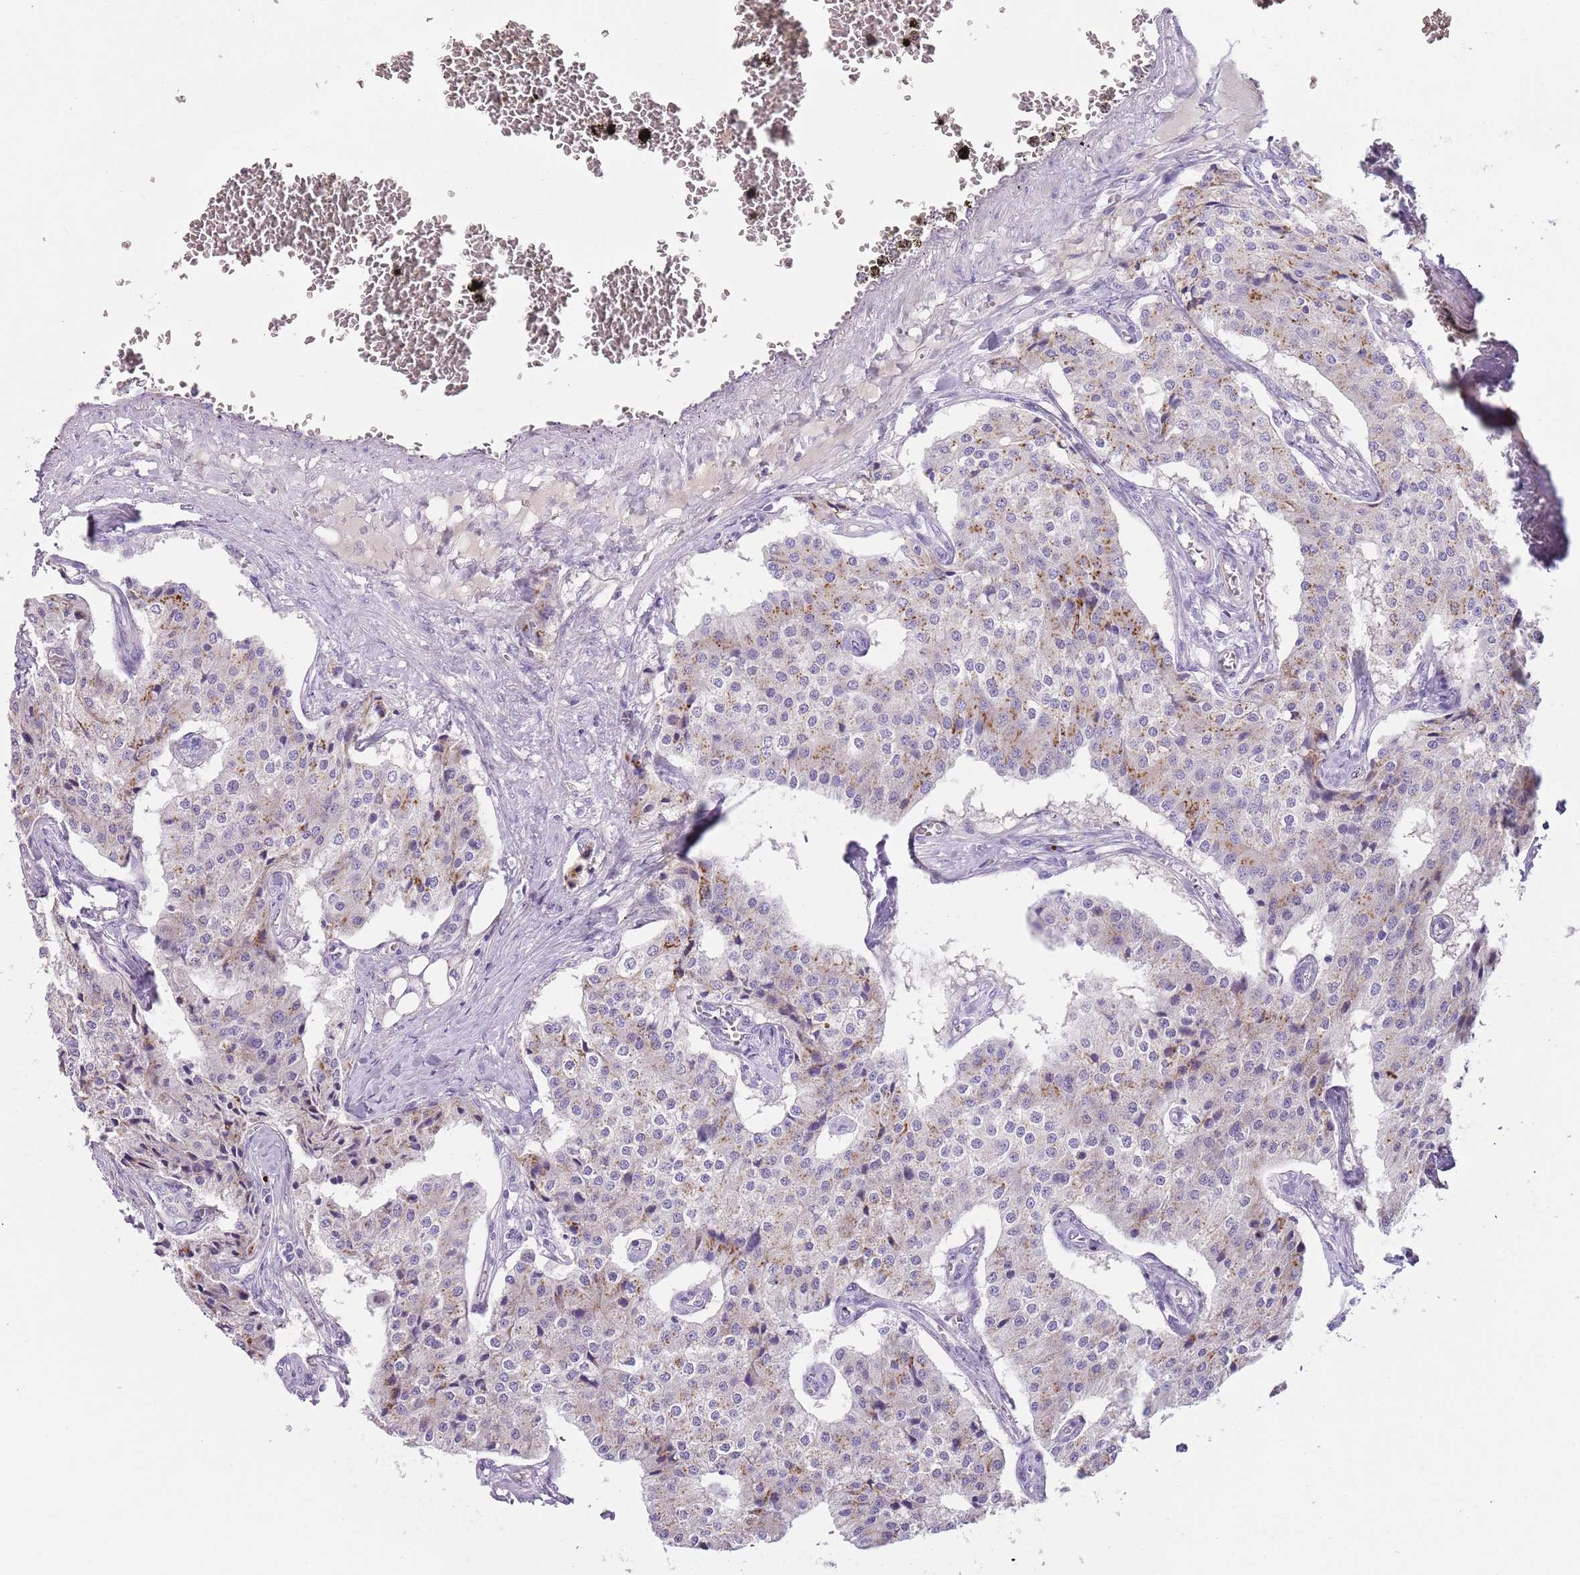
{"staining": {"intensity": "moderate", "quantity": "<25%", "location": "cytoplasmic/membranous"}, "tissue": "carcinoid", "cell_type": "Tumor cells", "image_type": "cancer", "snomed": [{"axis": "morphology", "description": "Carcinoid, malignant, NOS"}, {"axis": "topography", "description": "Colon"}], "caption": "Carcinoid stained for a protein (brown) shows moderate cytoplasmic/membranous positive staining in approximately <25% of tumor cells.", "gene": "C2CD3", "patient": {"sex": "female", "age": 52}}